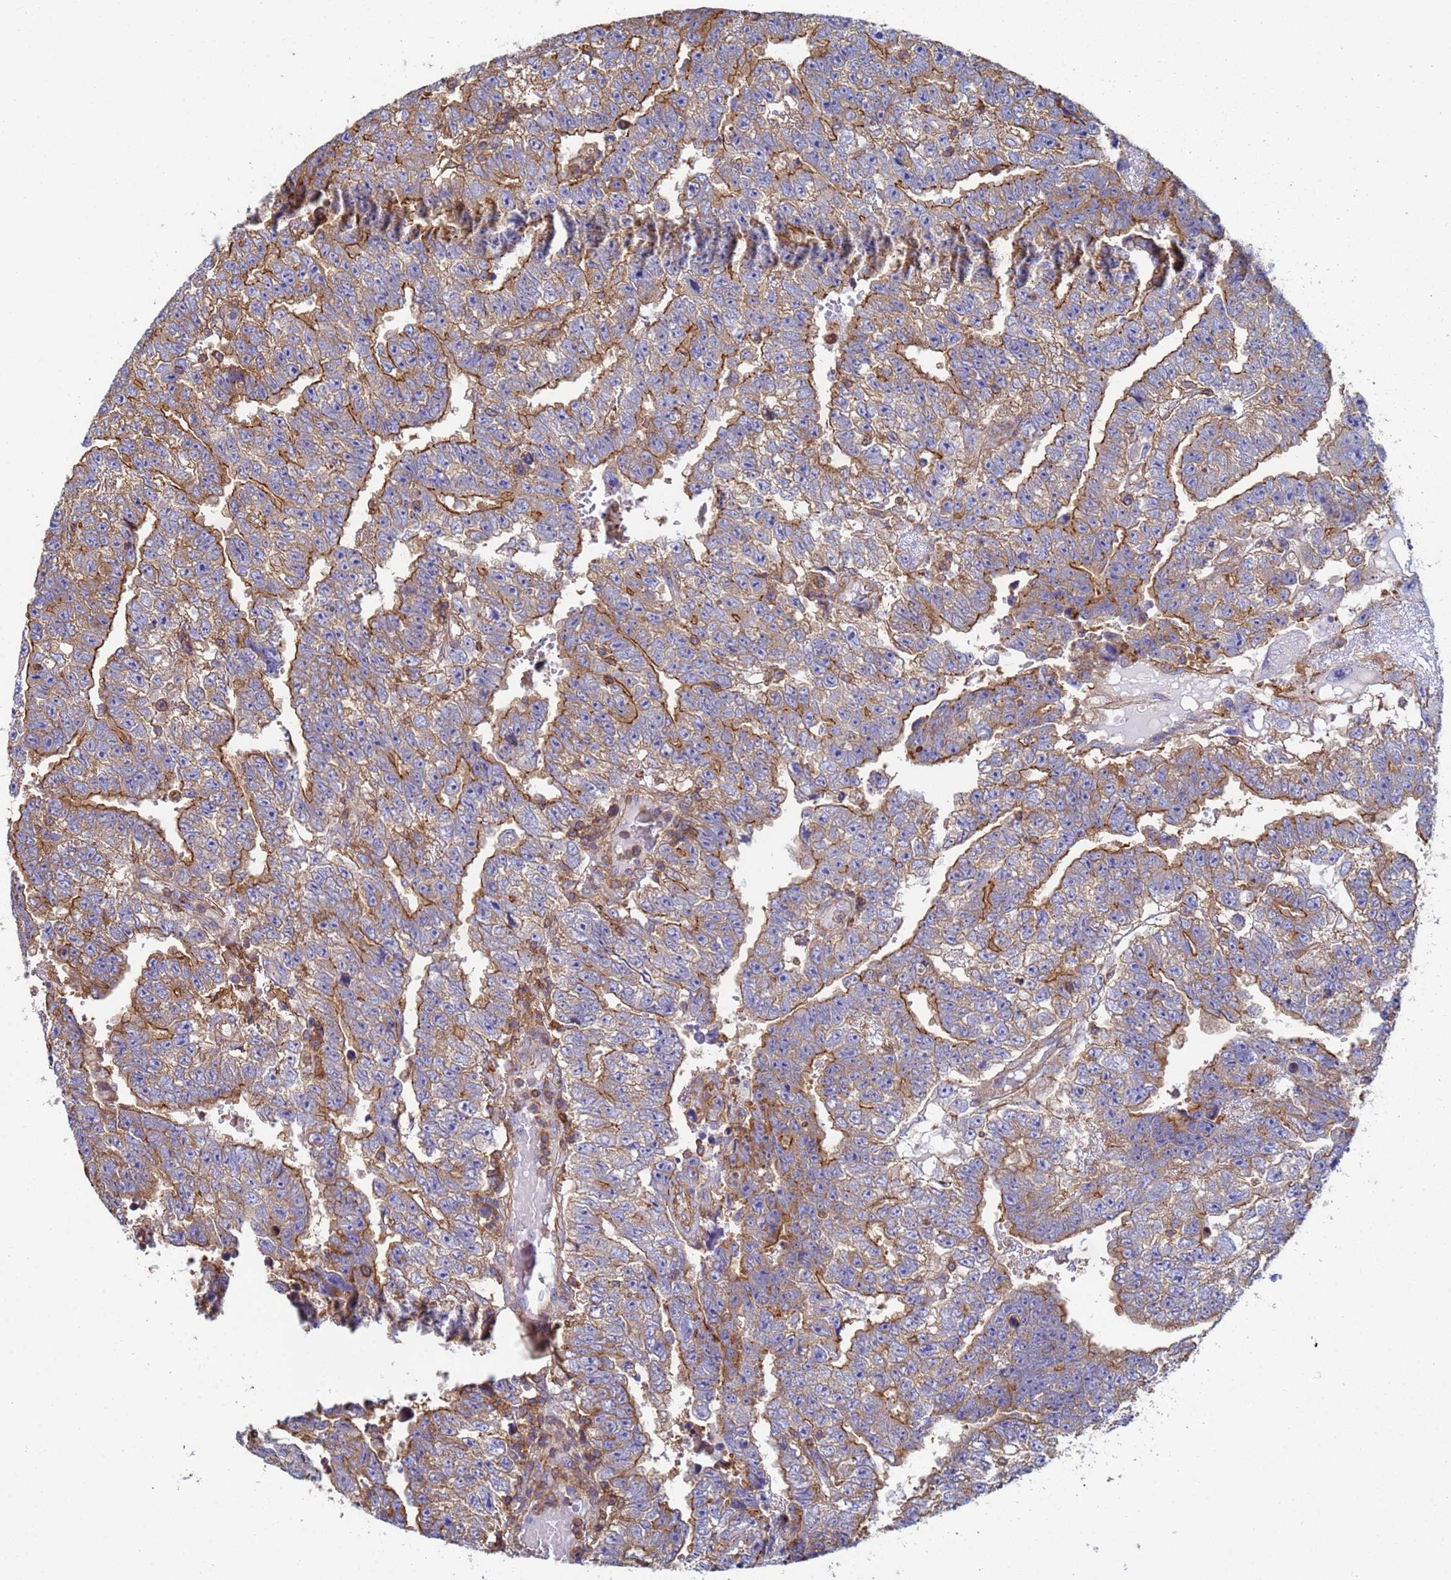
{"staining": {"intensity": "moderate", "quantity": ">75%", "location": "cytoplasmic/membranous"}, "tissue": "testis cancer", "cell_type": "Tumor cells", "image_type": "cancer", "snomed": [{"axis": "morphology", "description": "Carcinoma, Embryonal, NOS"}, {"axis": "topography", "description": "Testis"}], "caption": "Testis cancer (embryonal carcinoma) stained for a protein shows moderate cytoplasmic/membranous positivity in tumor cells.", "gene": "ZNG1B", "patient": {"sex": "male", "age": 25}}